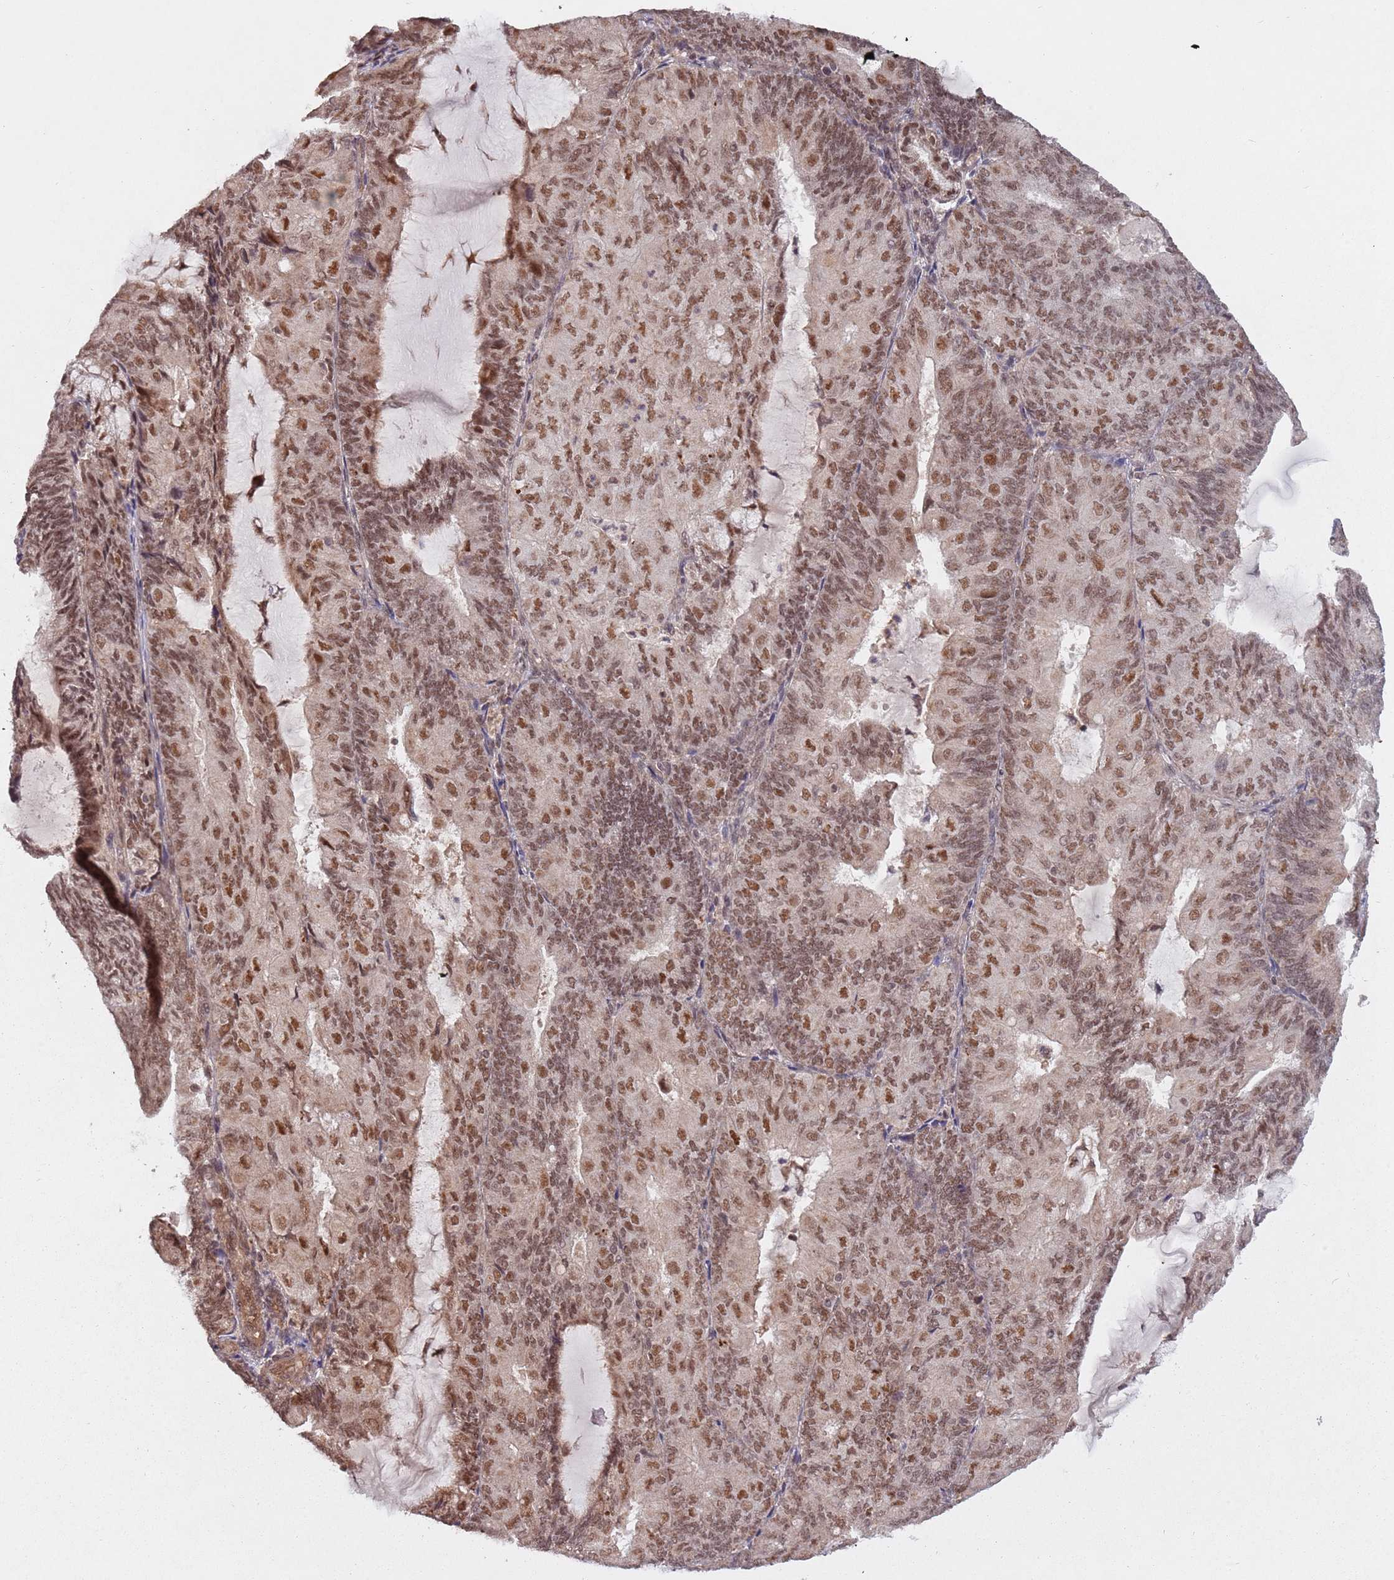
{"staining": {"intensity": "moderate", "quantity": ">75%", "location": "nuclear"}, "tissue": "endometrial cancer", "cell_type": "Tumor cells", "image_type": "cancer", "snomed": [{"axis": "morphology", "description": "Adenocarcinoma, NOS"}, {"axis": "topography", "description": "Endometrium"}], "caption": "Human endometrial adenocarcinoma stained with a protein marker reveals moderate staining in tumor cells.", "gene": "SUDS3", "patient": {"sex": "female", "age": 81}}